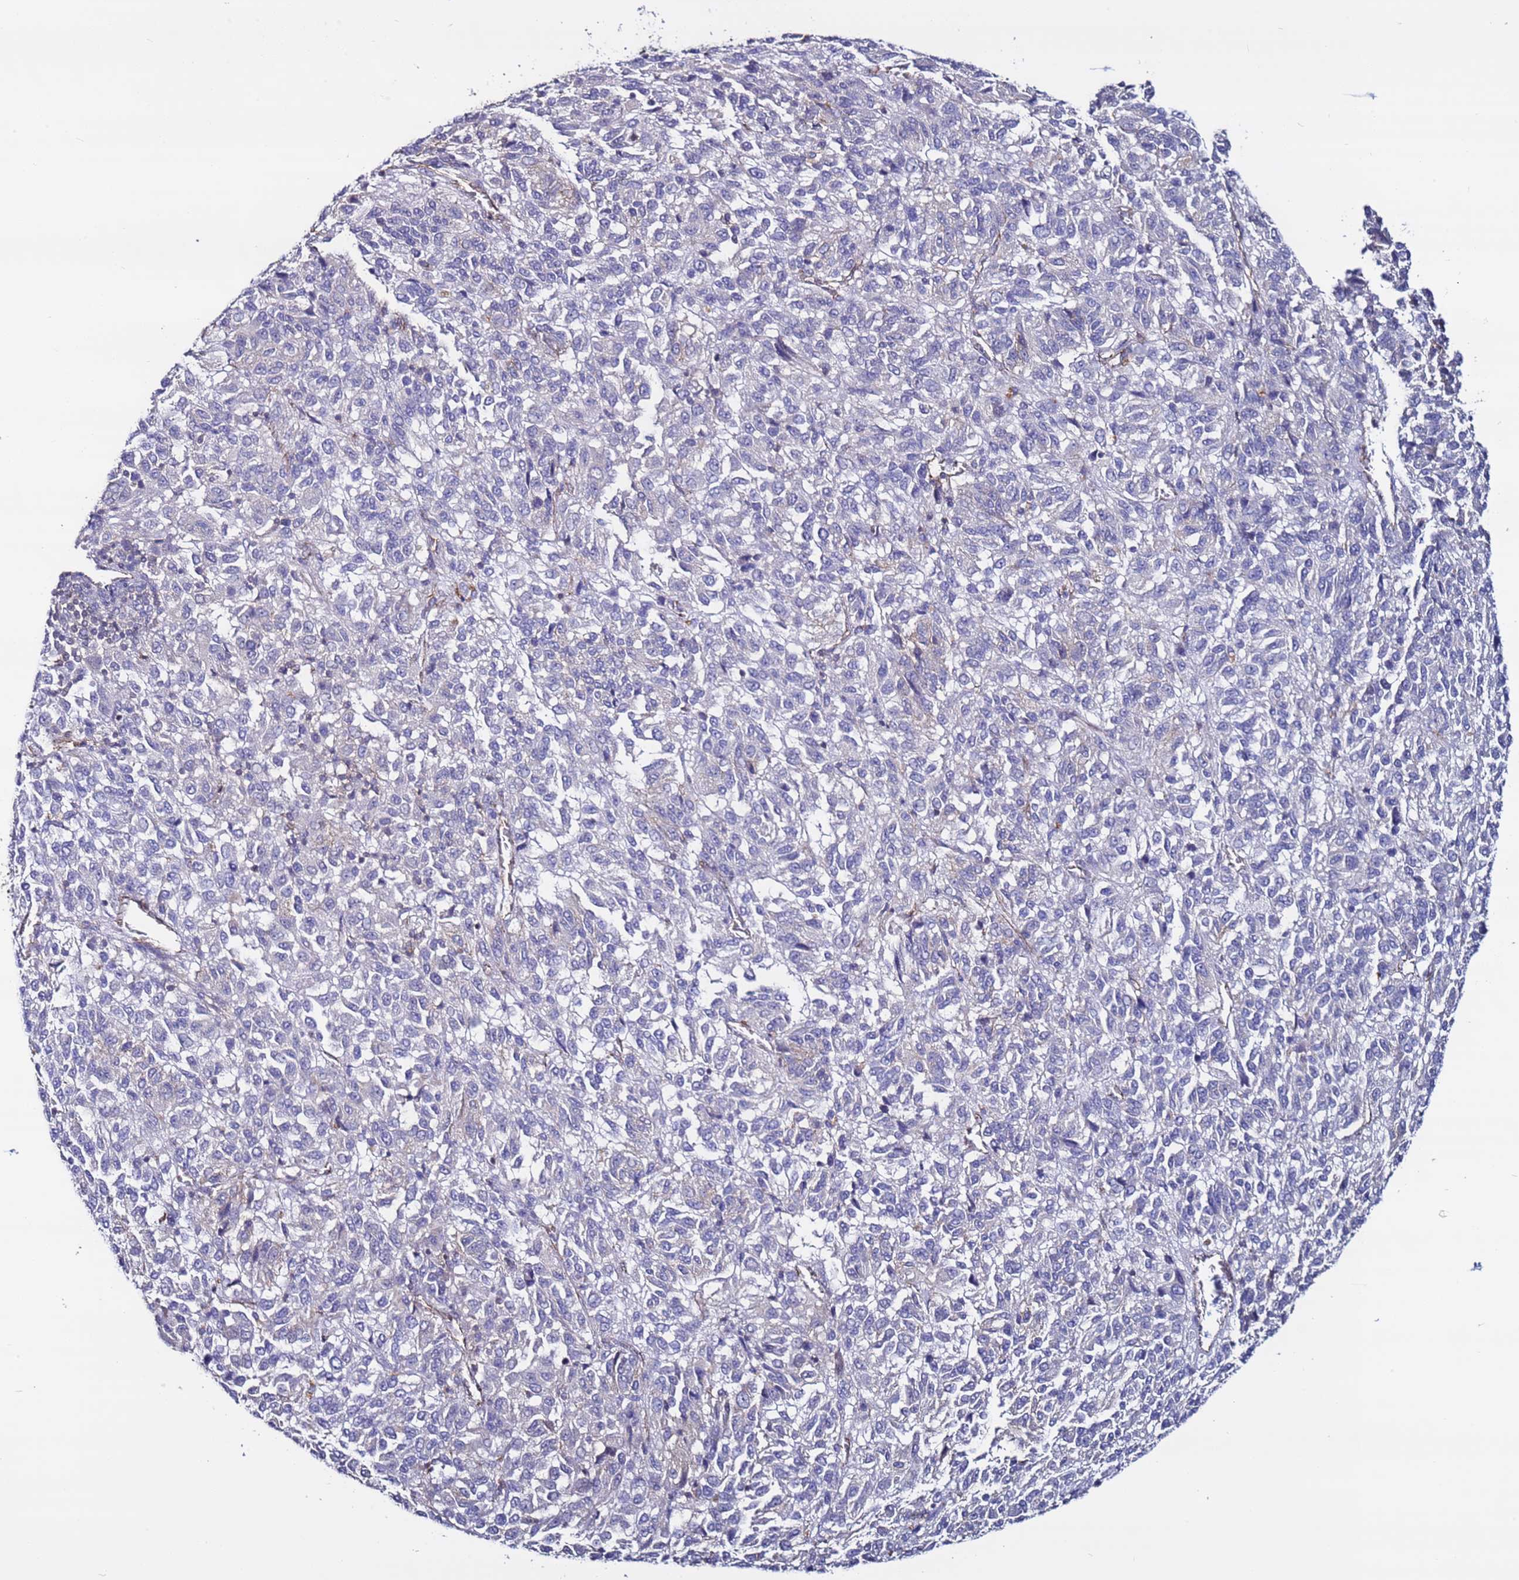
{"staining": {"intensity": "negative", "quantity": "none", "location": "none"}, "tissue": "melanoma", "cell_type": "Tumor cells", "image_type": "cancer", "snomed": [{"axis": "morphology", "description": "Malignant melanoma, Metastatic site"}, {"axis": "topography", "description": "Lung"}], "caption": "An immunohistochemistry photomicrograph of melanoma is shown. There is no staining in tumor cells of melanoma. (DAB (3,3'-diaminobenzidine) IHC with hematoxylin counter stain).", "gene": "TENM3", "patient": {"sex": "male", "age": 64}}